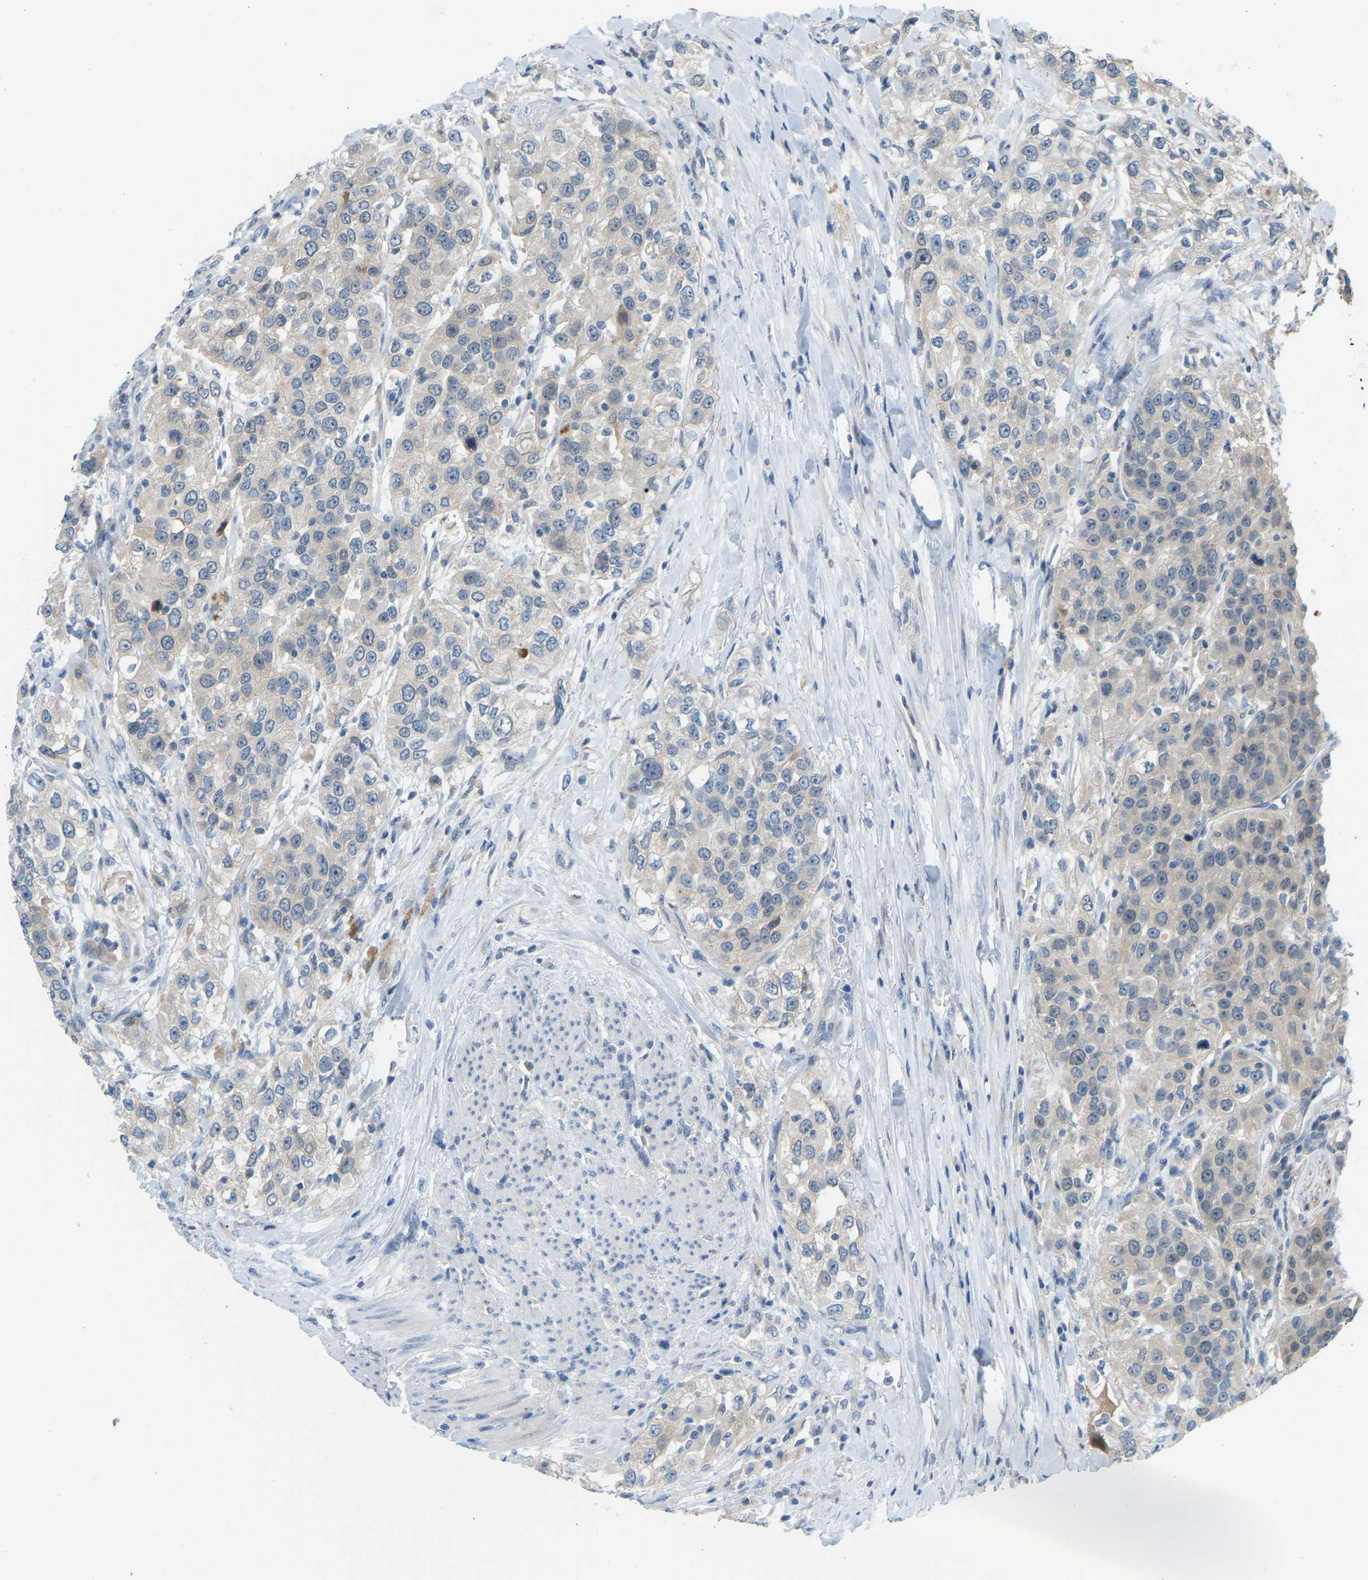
{"staining": {"intensity": "negative", "quantity": "none", "location": "none"}, "tissue": "urothelial cancer", "cell_type": "Tumor cells", "image_type": "cancer", "snomed": [{"axis": "morphology", "description": "Urothelial carcinoma, High grade"}, {"axis": "topography", "description": "Urinary bladder"}], "caption": "Immunohistochemistry (IHC) image of human urothelial cancer stained for a protein (brown), which shows no positivity in tumor cells. (DAB (3,3'-diaminobenzidine) immunohistochemistry, high magnification).", "gene": "NME8", "patient": {"sex": "female", "age": 80}}